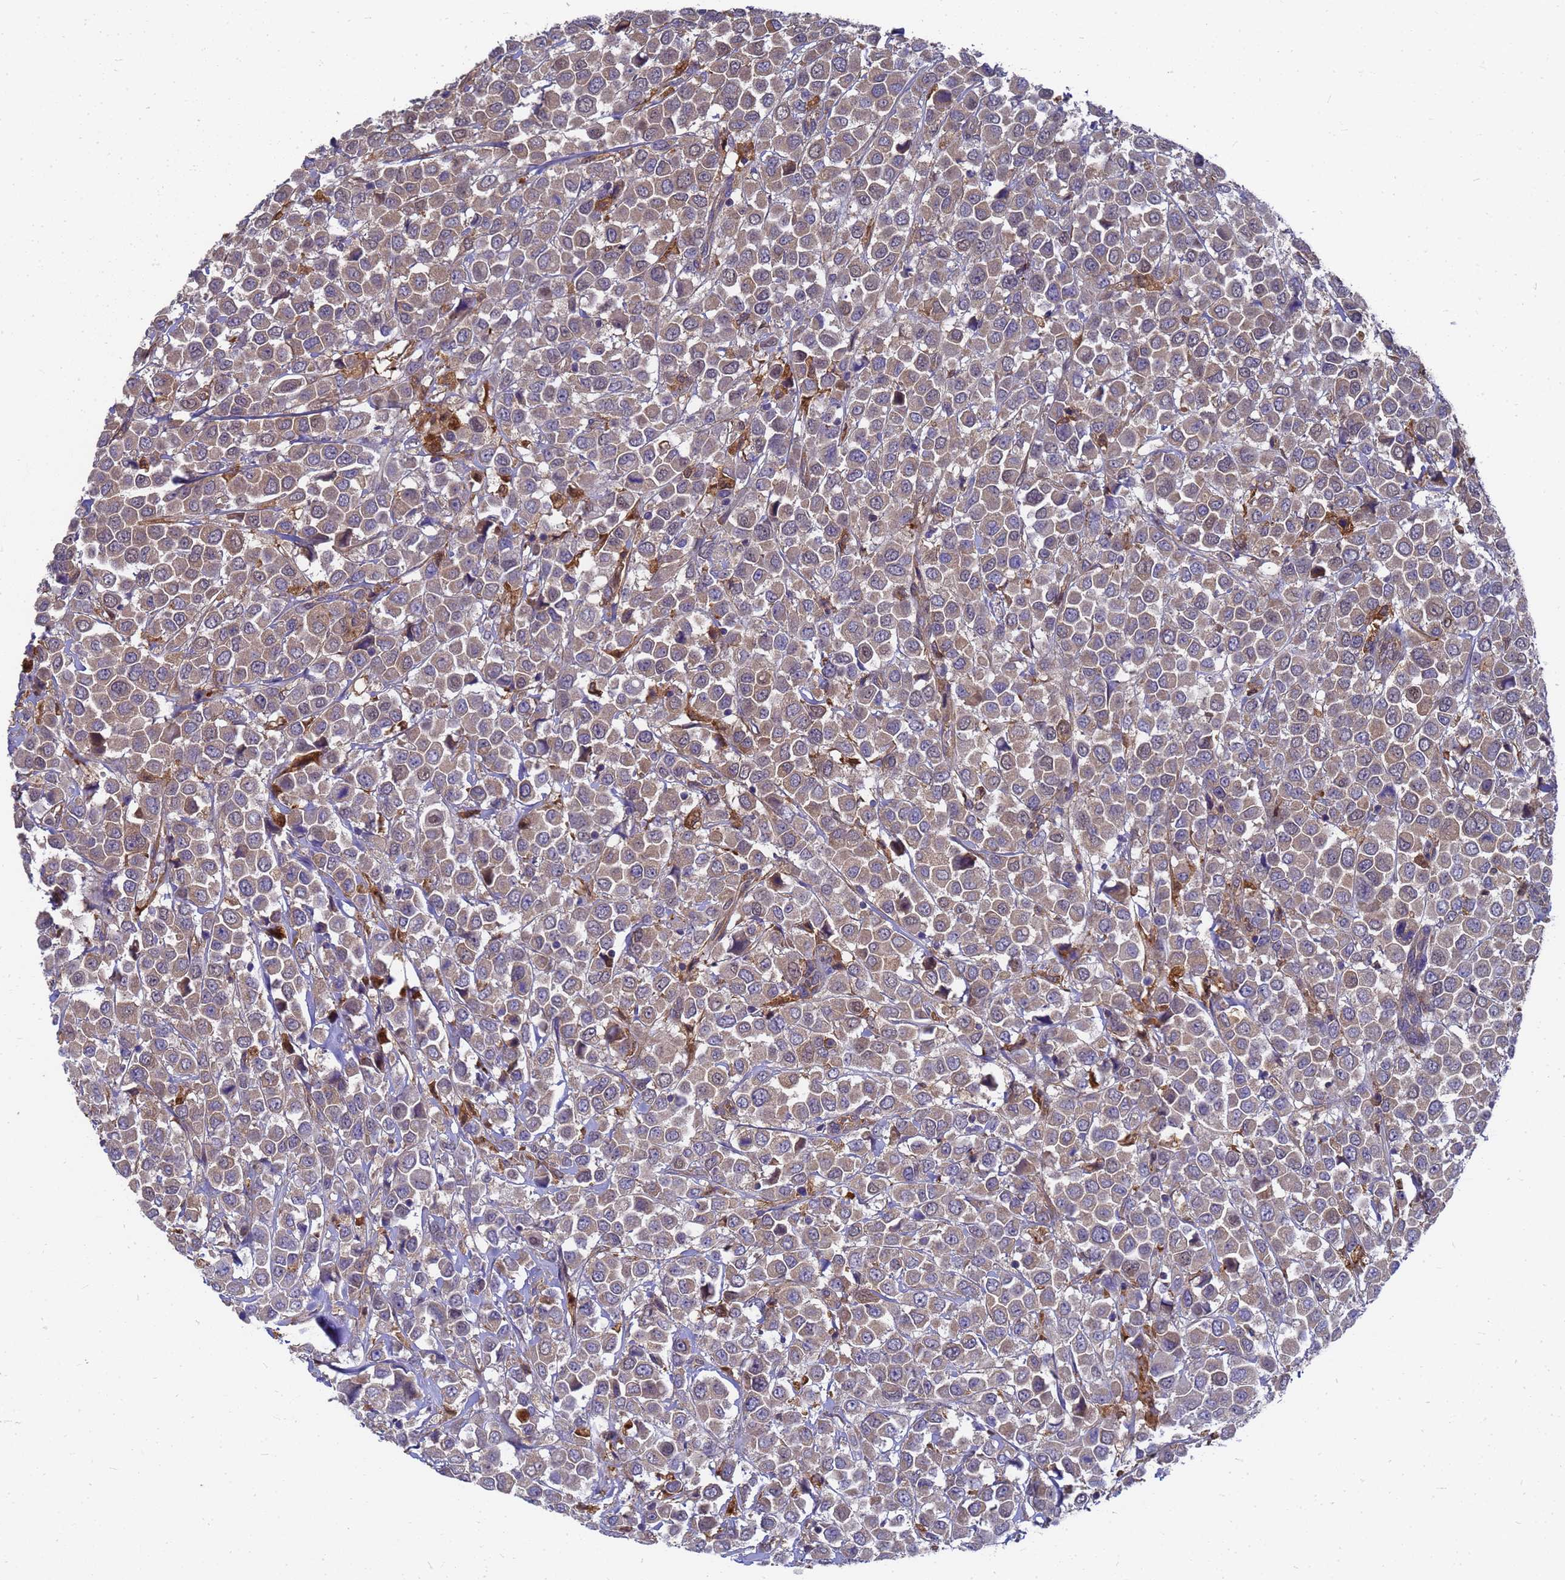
{"staining": {"intensity": "weak", "quantity": "<25%", "location": "cytoplasmic/membranous"}, "tissue": "breast cancer", "cell_type": "Tumor cells", "image_type": "cancer", "snomed": [{"axis": "morphology", "description": "Duct carcinoma"}, {"axis": "topography", "description": "Breast"}], "caption": "This is an immunohistochemistry (IHC) histopathology image of breast cancer. There is no staining in tumor cells.", "gene": "SLC35E2B", "patient": {"sex": "female", "age": 61}}